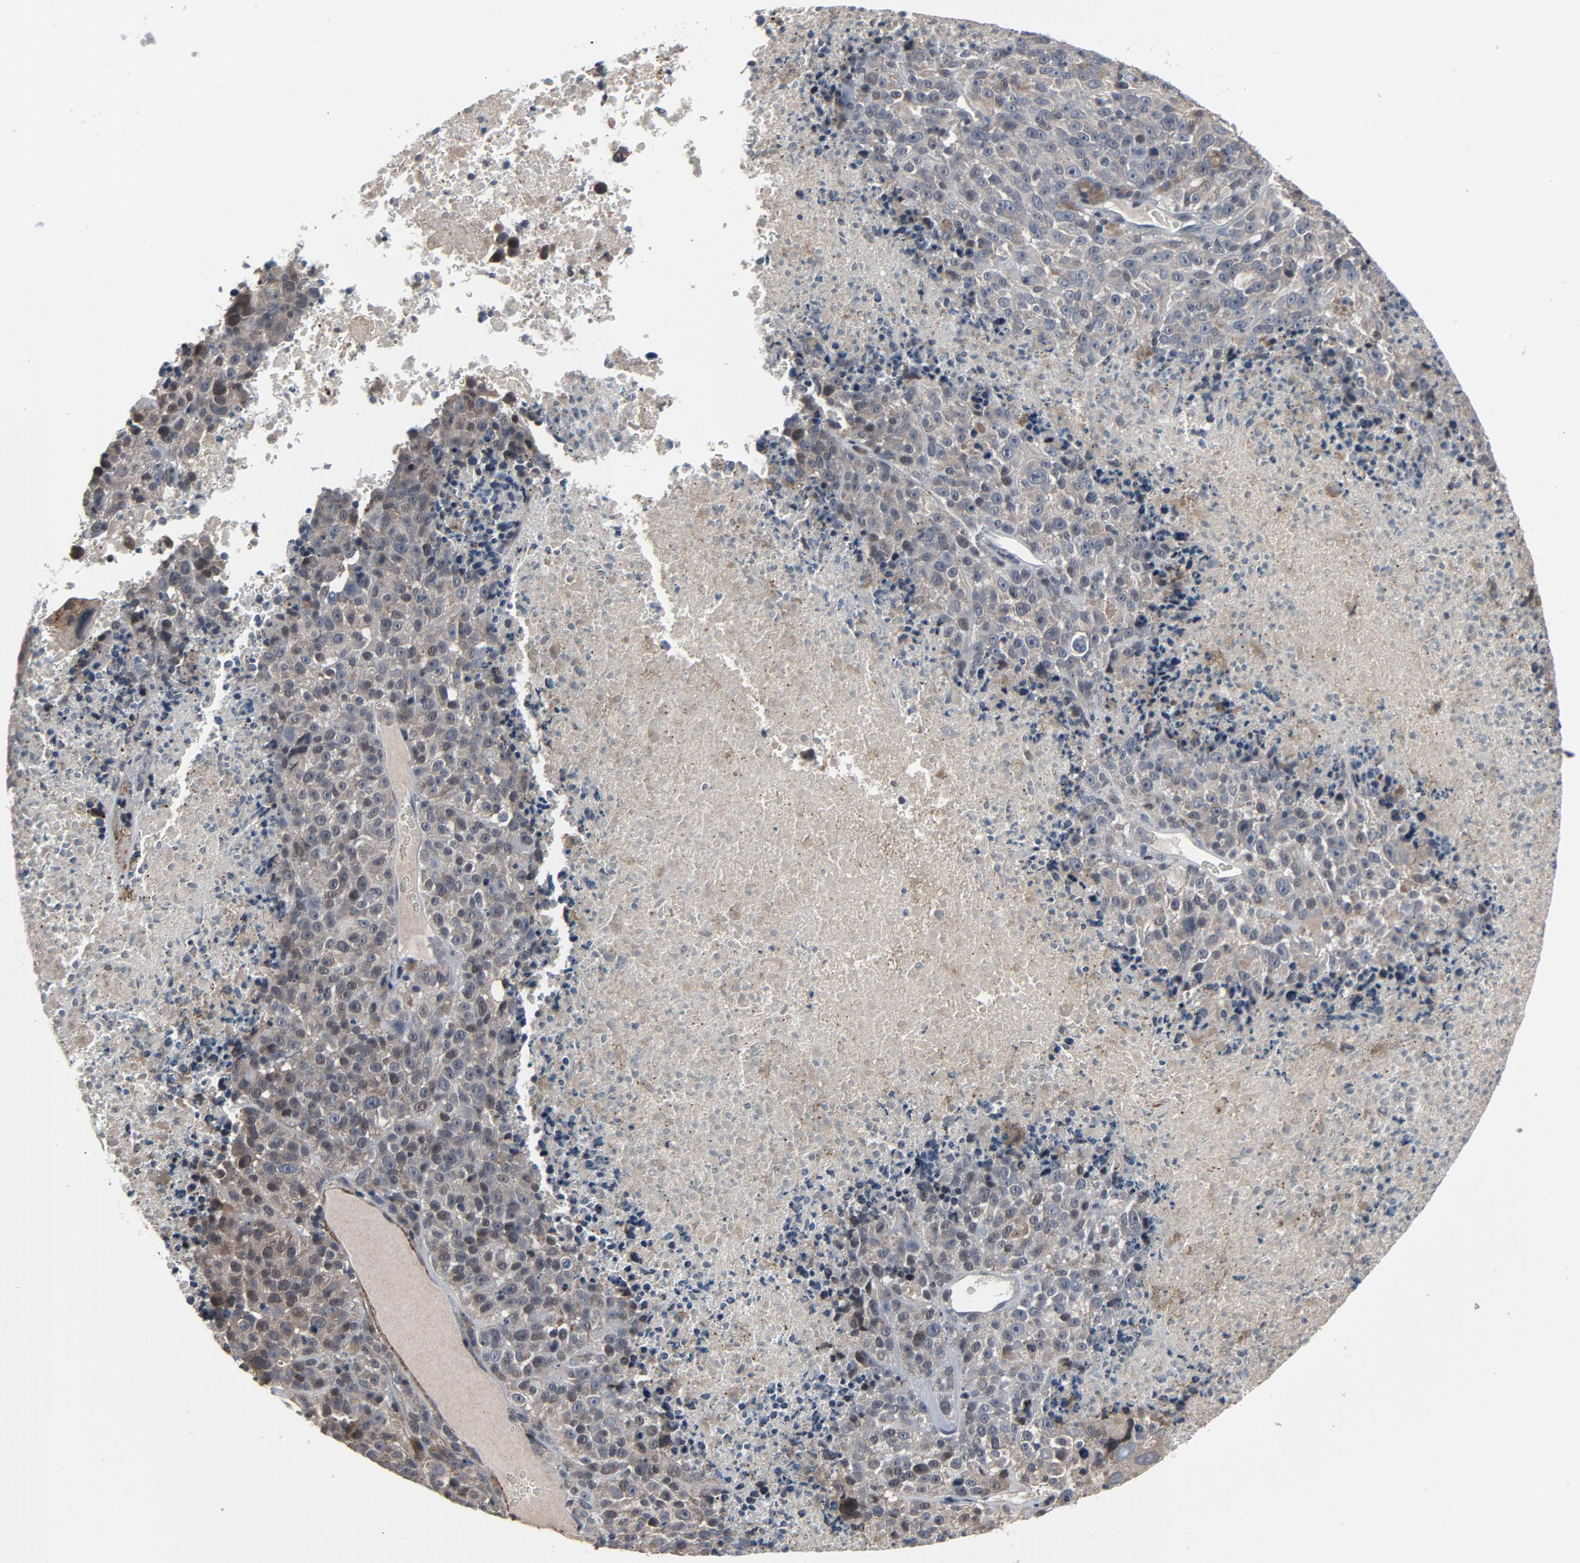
{"staining": {"intensity": "negative", "quantity": "none", "location": "none"}, "tissue": "melanoma", "cell_type": "Tumor cells", "image_type": "cancer", "snomed": [{"axis": "morphology", "description": "Malignant melanoma, Metastatic site"}, {"axis": "topography", "description": "Cerebral cortex"}], "caption": "This image is of malignant melanoma (metastatic site) stained with IHC to label a protein in brown with the nuclei are counter-stained blue. There is no positivity in tumor cells.", "gene": "PDZD4", "patient": {"sex": "female", "age": 52}}